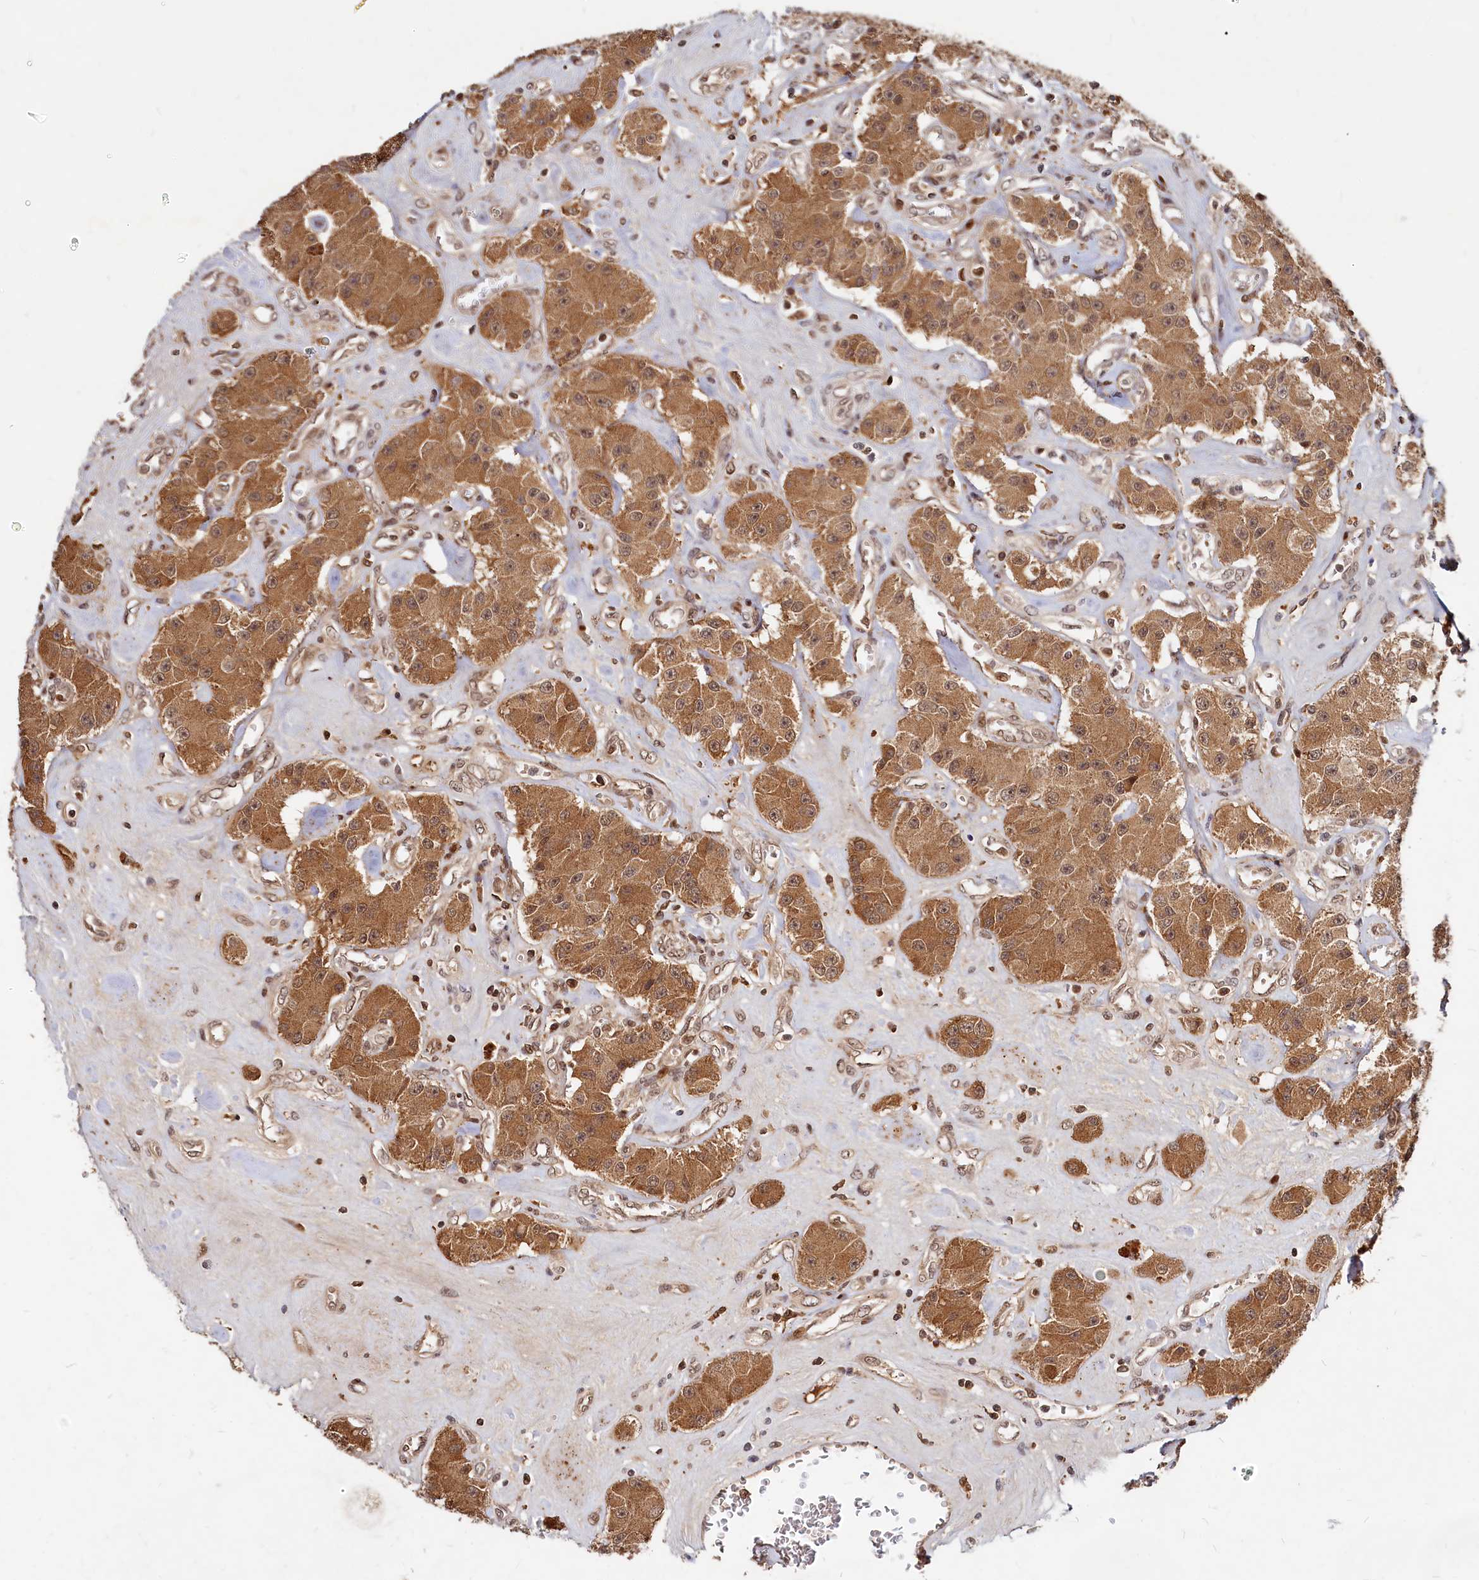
{"staining": {"intensity": "moderate", "quantity": ">75%", "location": "cytoplasmic/membranous"}, "tissue": "carcinoid", "cell_type": "Tumor cells", "image_type": "cancer", "snomed": [{"axis": "morphology", "description": "Carcinoid, malignant, NOS"}, {"axis": "topography", "description": "Pancreas"}], "caption": "The micrograph shows a brown stain indicating the presence of a protein in the cytoplasmic/membranous of tumor cells in carcinoid.", "gene": "TRAPPC4", "patient": {"sex": "male", "age": 41}}